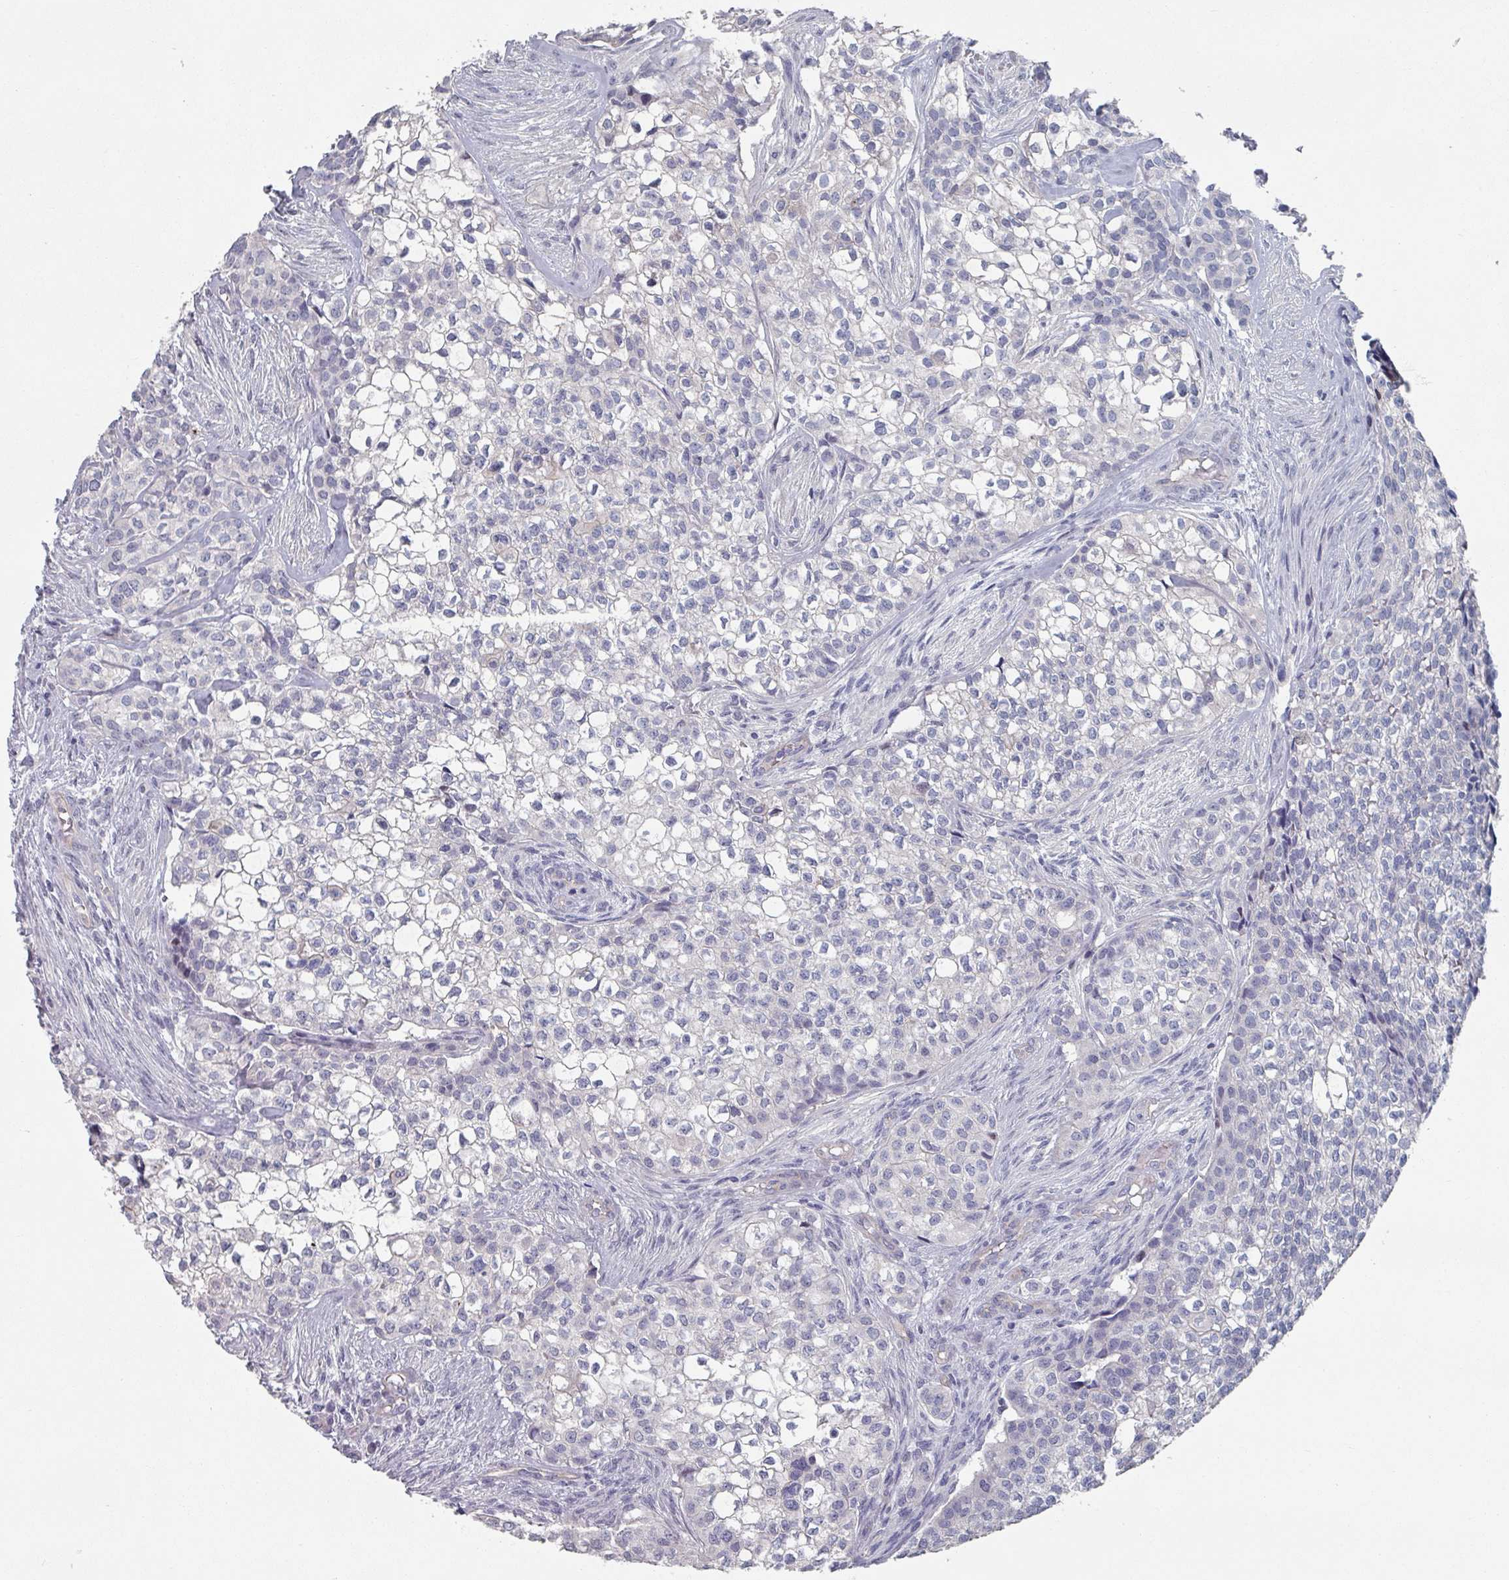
{"staining": {"intensity": "negative", "quantity": "none", "location": "none"}, "tissue": "head and neck cancer", "cell_type": "Tumor cells", "image_type": "cancer", "snomed": [{"axis": "morphology", "description": "Adenocarcinoma, NOS"}, {"axis": "topography", "description": "Head-Neck"}], "caption": "Micrograph shows no significant protein expression in tumor cells of head and neck adenocarcinoma. The staining was performed using DAB to visualize the protein expression in brown, while the nuclei were stained in blue with hematoxylin (Magnification: 20x).", "gene": "EFL1", "patient": {"sex": "male", "age": 81}}